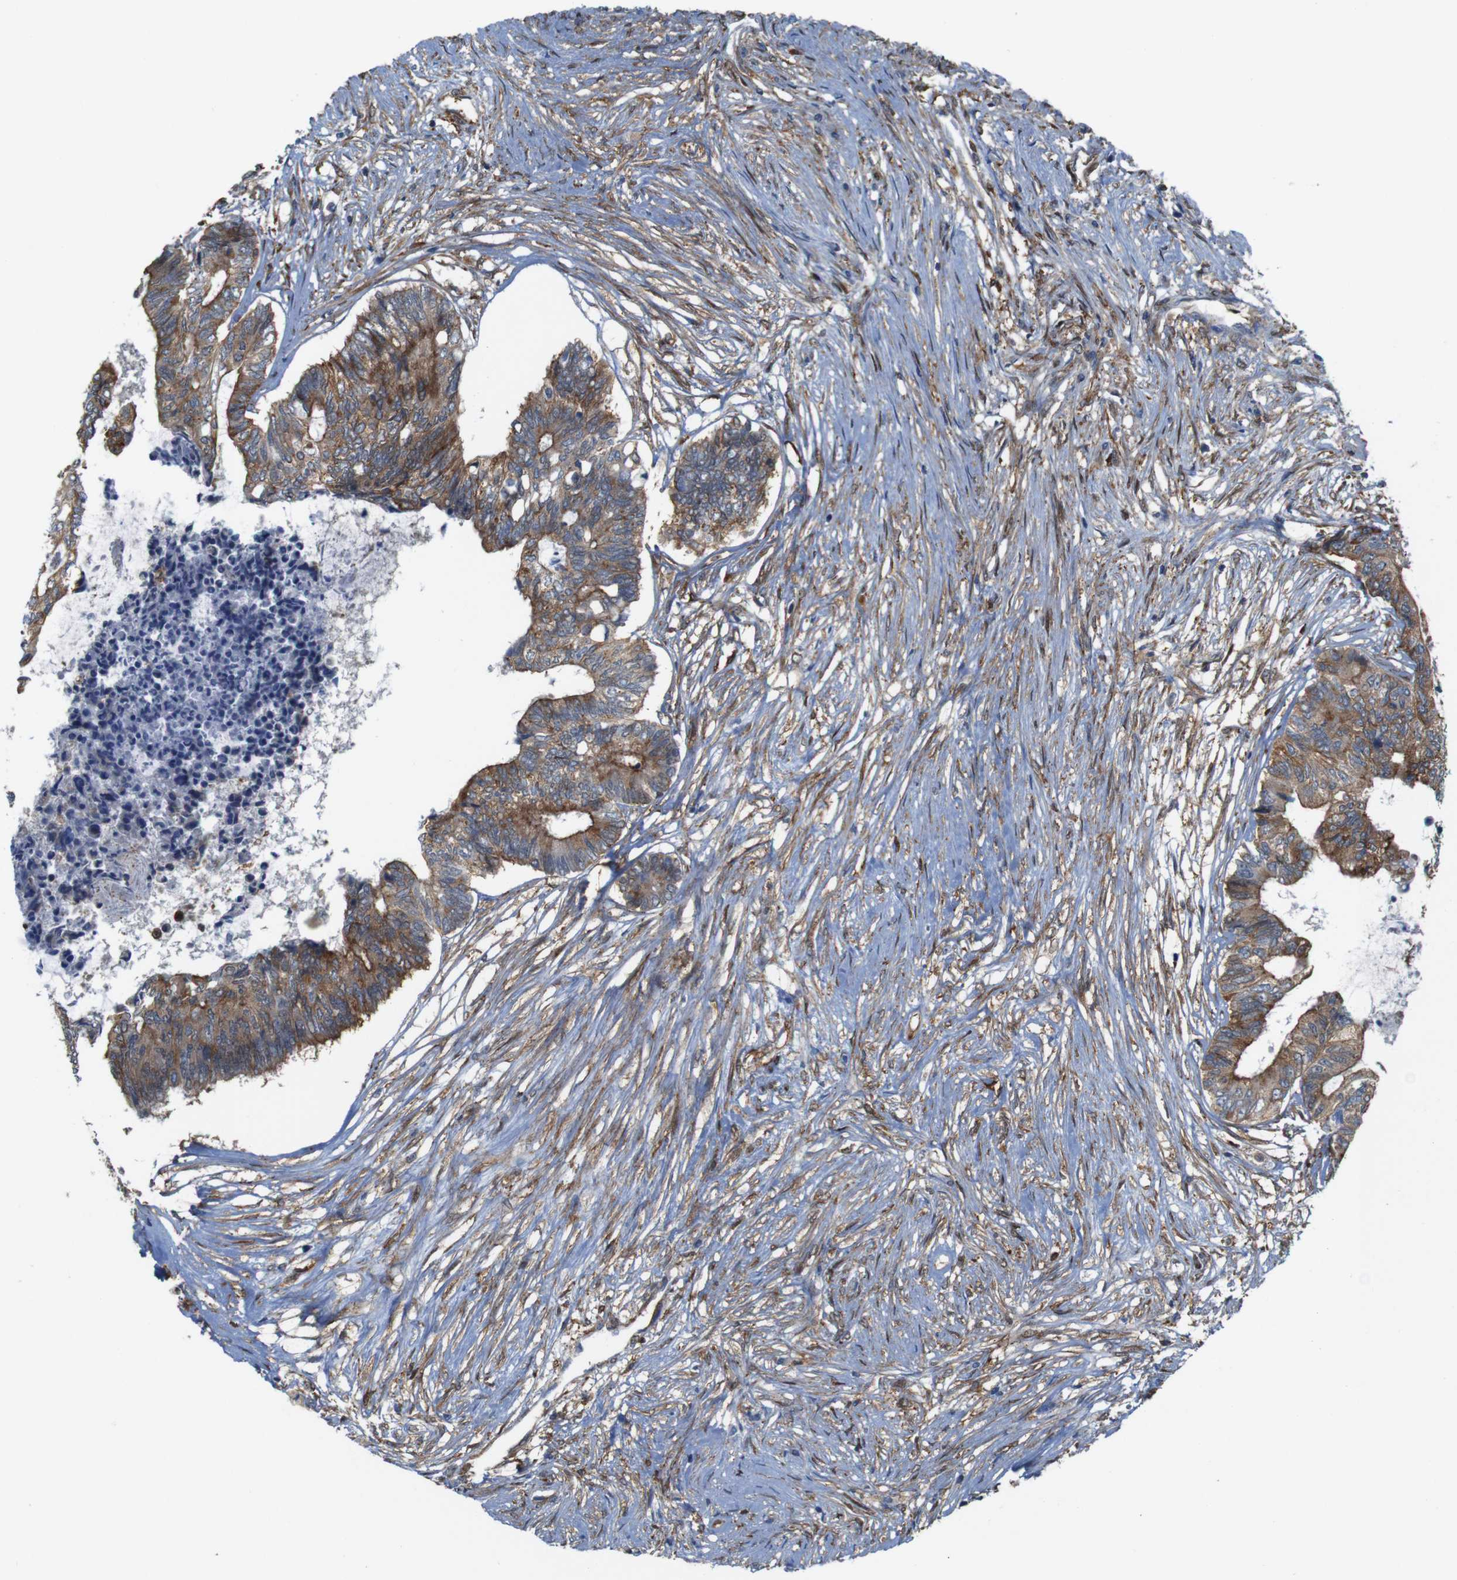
{"staining": {"intensity": "strong", "quantity": ">75%", "location": "cytoplasmic/membranous"}, "tissue": "colorectal cancer", "cell_type": "Tumor cells", "image_type": "cancer", "snomed": [{"axis": "morphology", "description": "Adenocarcinoma, NOS"}, {"axis": "topography", "description": "Rectum"}], "caption": "IHC of human adenocarcinoma (colorectal) displays high levels of strong cytoplasmic/membranous staining in about >75% of tumor cells.", "gene": "PTGER4", "patient": {"sex": "male", "age": 63}}